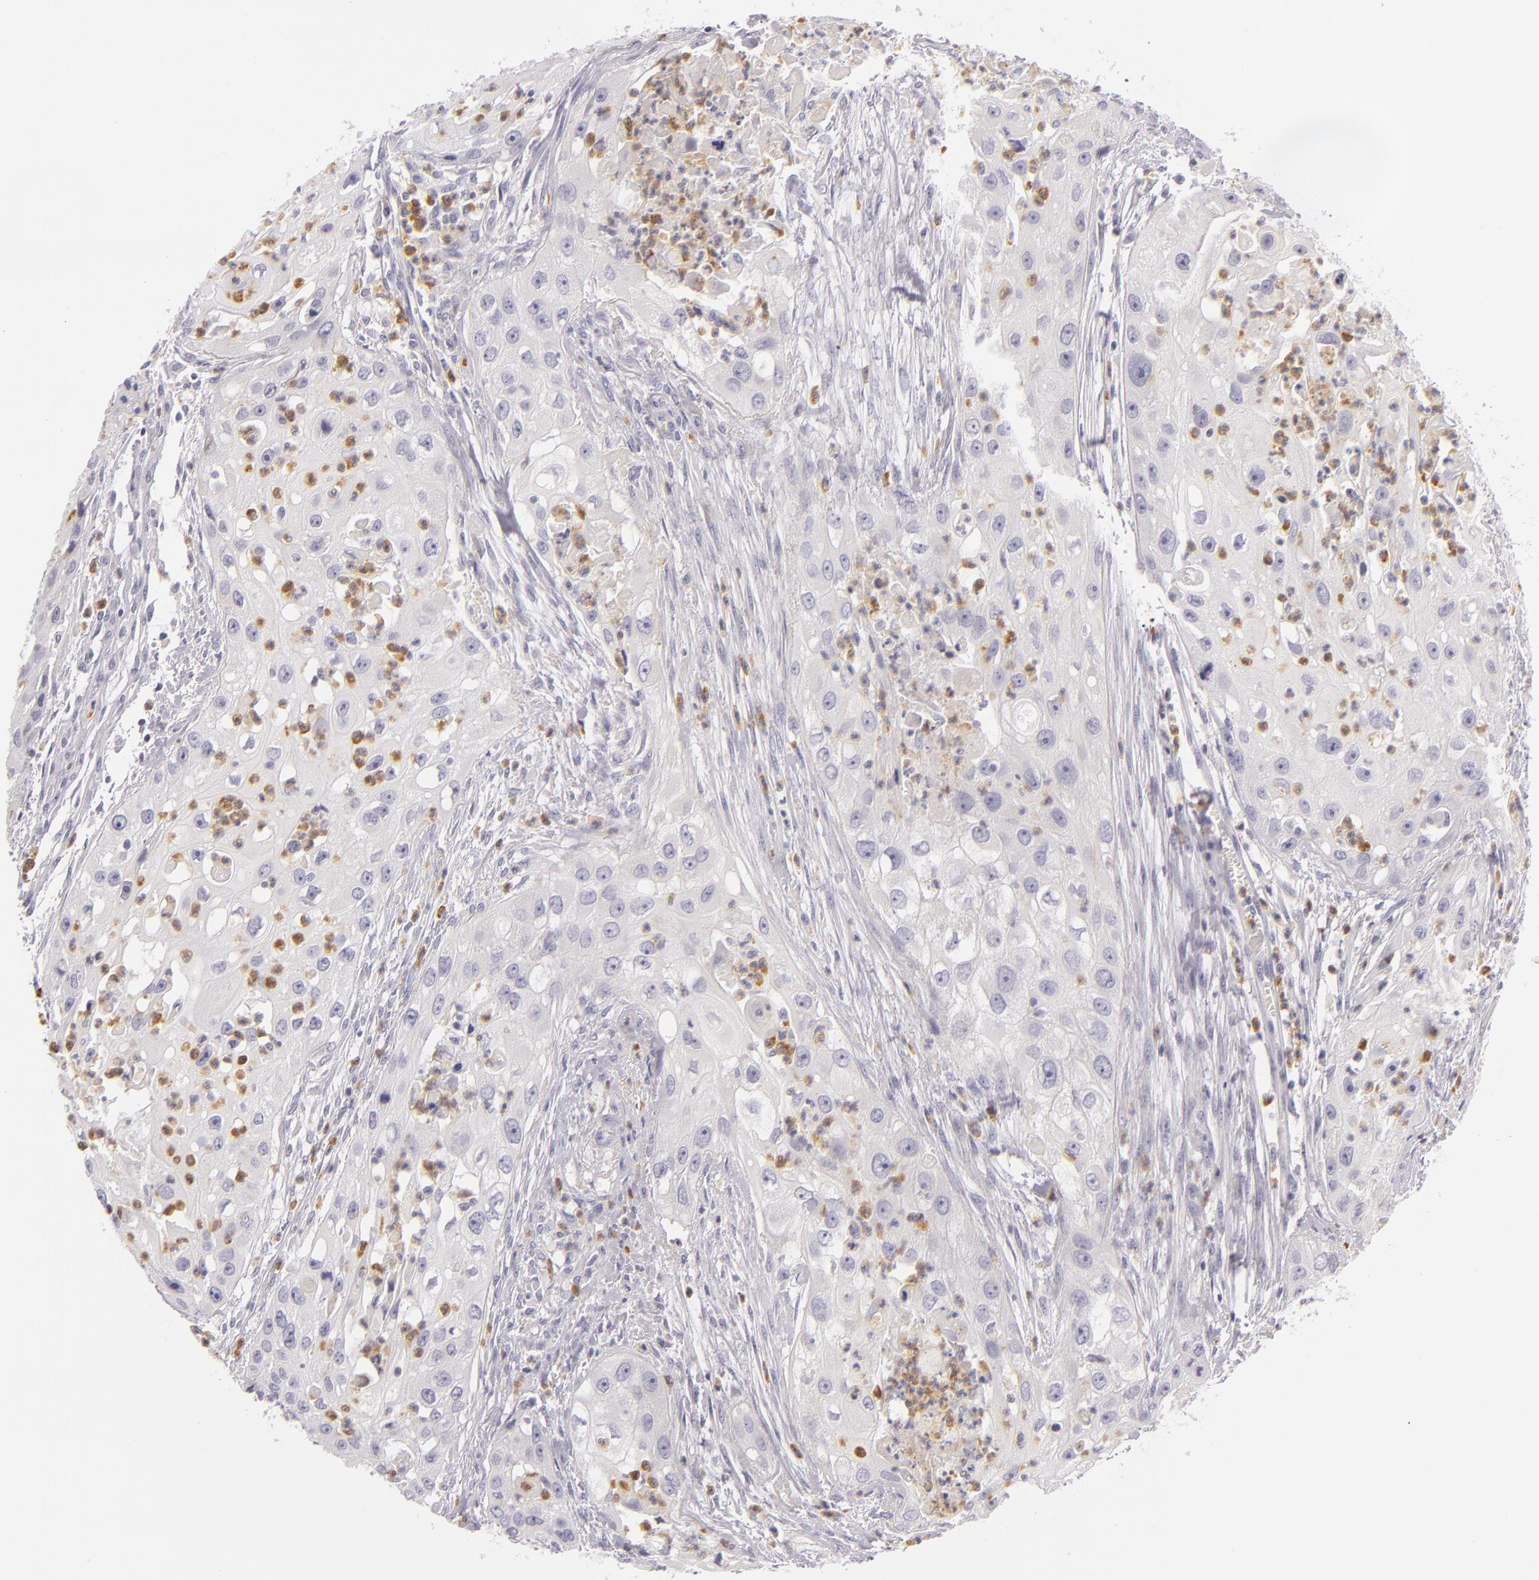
{"staining": {"intensity": "negative", "quantity": "none", "location": "none"}, "tissue": "head and neck cancer", "cell_type": "Tumor cells", "image_type": "cancer", "snomed": [{"axis": "morphology", "description": "Squamous cell carcinoma, NOS"}, {"axis": "topography", "description": "Head-Neck"}], "caption": "A high-resolution histopathology image shows IHC staining of squamous cell carcinoma (head and neck), which reveals no significant positivity in tumor cells. (Stains: DAB (3,3'-diaminobenzidine) immunohistochemistry (IHC) with hematoxylin counter stain, Microscopy: brightfield microscopy at high magnification).", "gene": "FAM181A", "patient": {"sex": "male", "age": 64}}